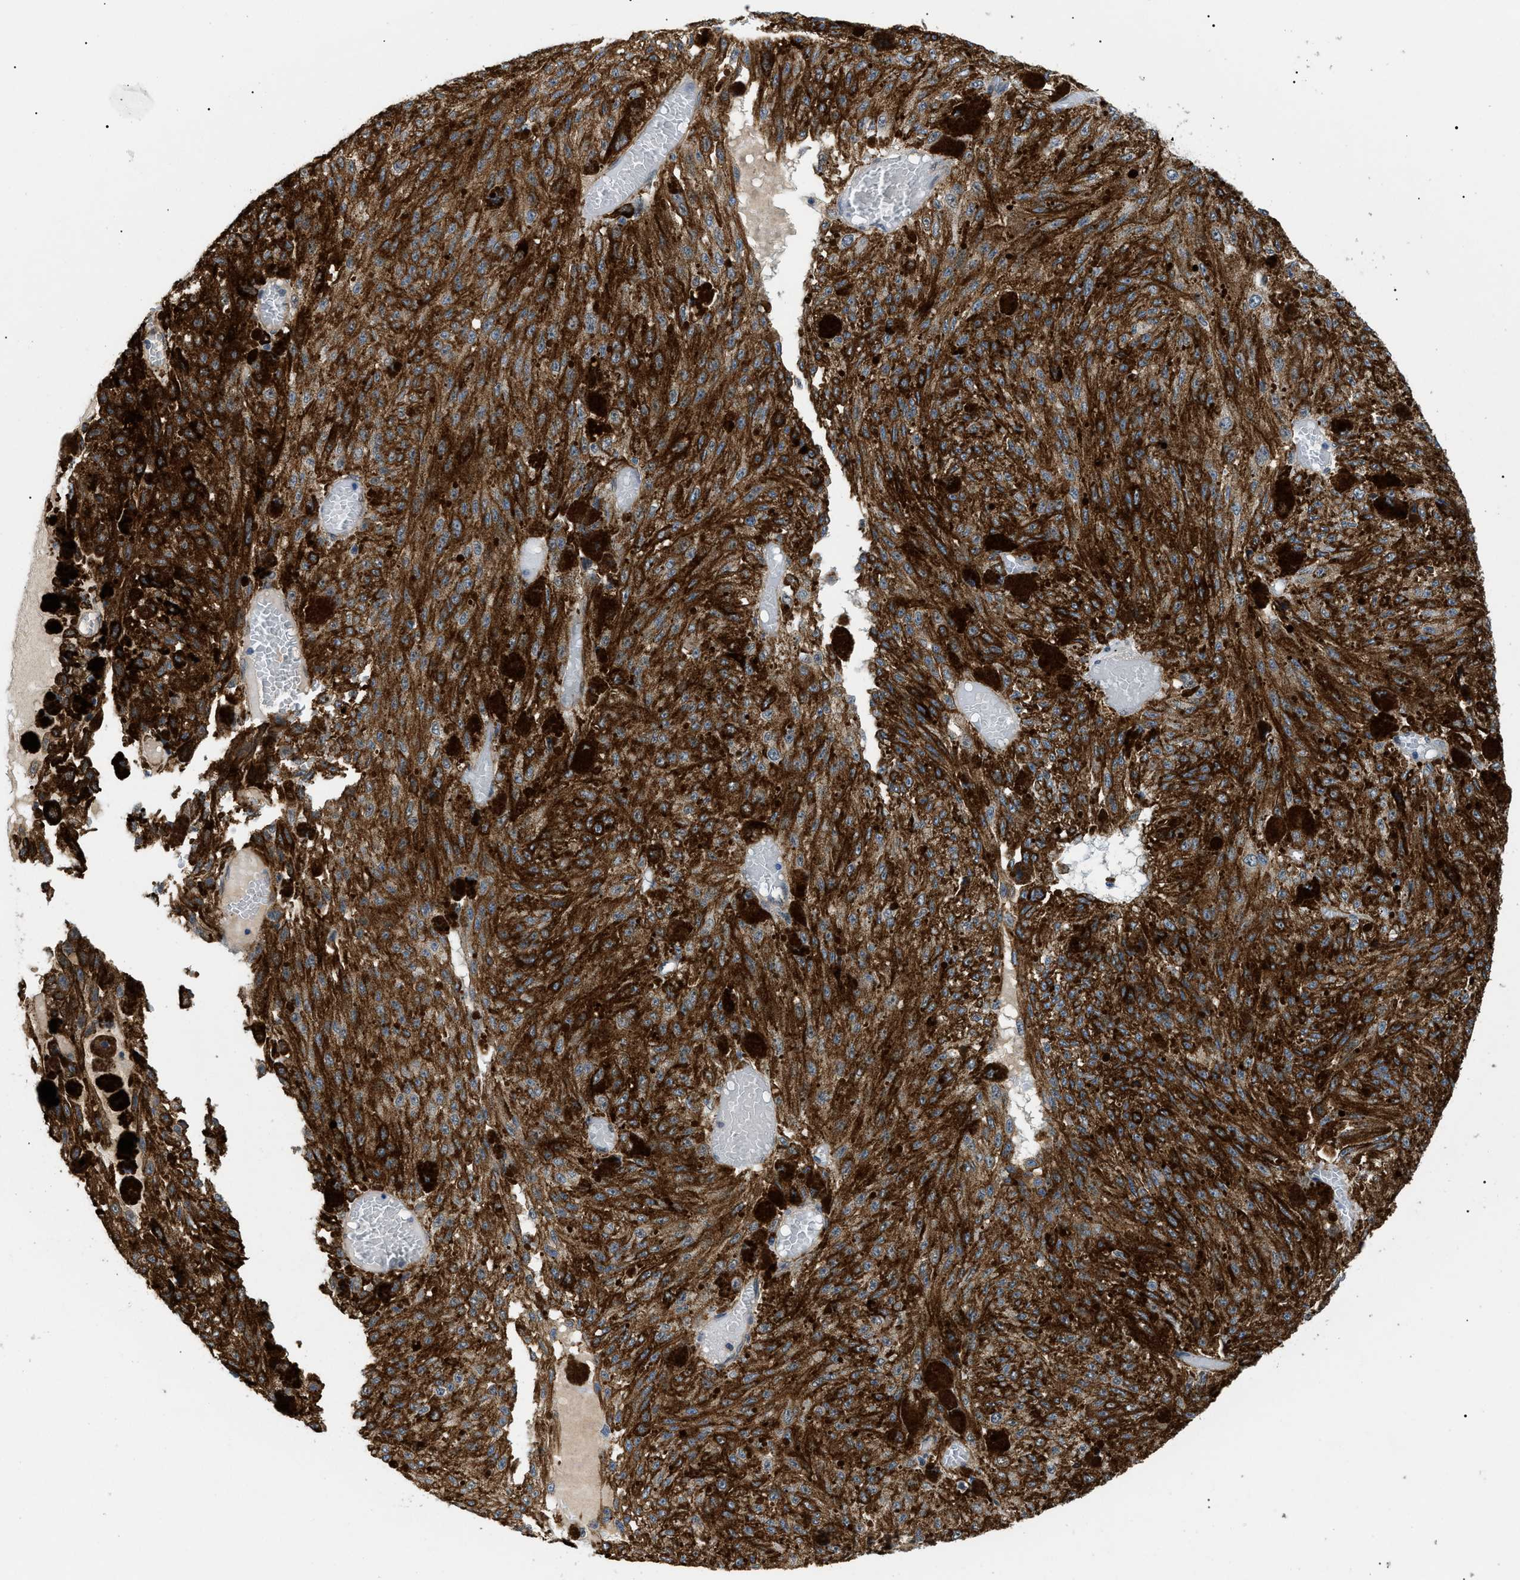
{"staining": {"intensity": "moderate", "quantity": ">75%", "location": "cytoplasmic/membranous"}, "tissue": "melanoma", "cell_type": "Tumor cells", "image_type": "cancer", "snomed": [{"axis": "morphology", "description": "Malignant melanoma, NOS"}, {"axis": "topography", "description": "Other"}], "caption": "The immunohistochemical stain labels moderate cytoplasmic/membranous expression in tumor cells of malignant melanoma tissue.", "gene": "CRCP", "patient": {"sex": "male", "age": 79}}